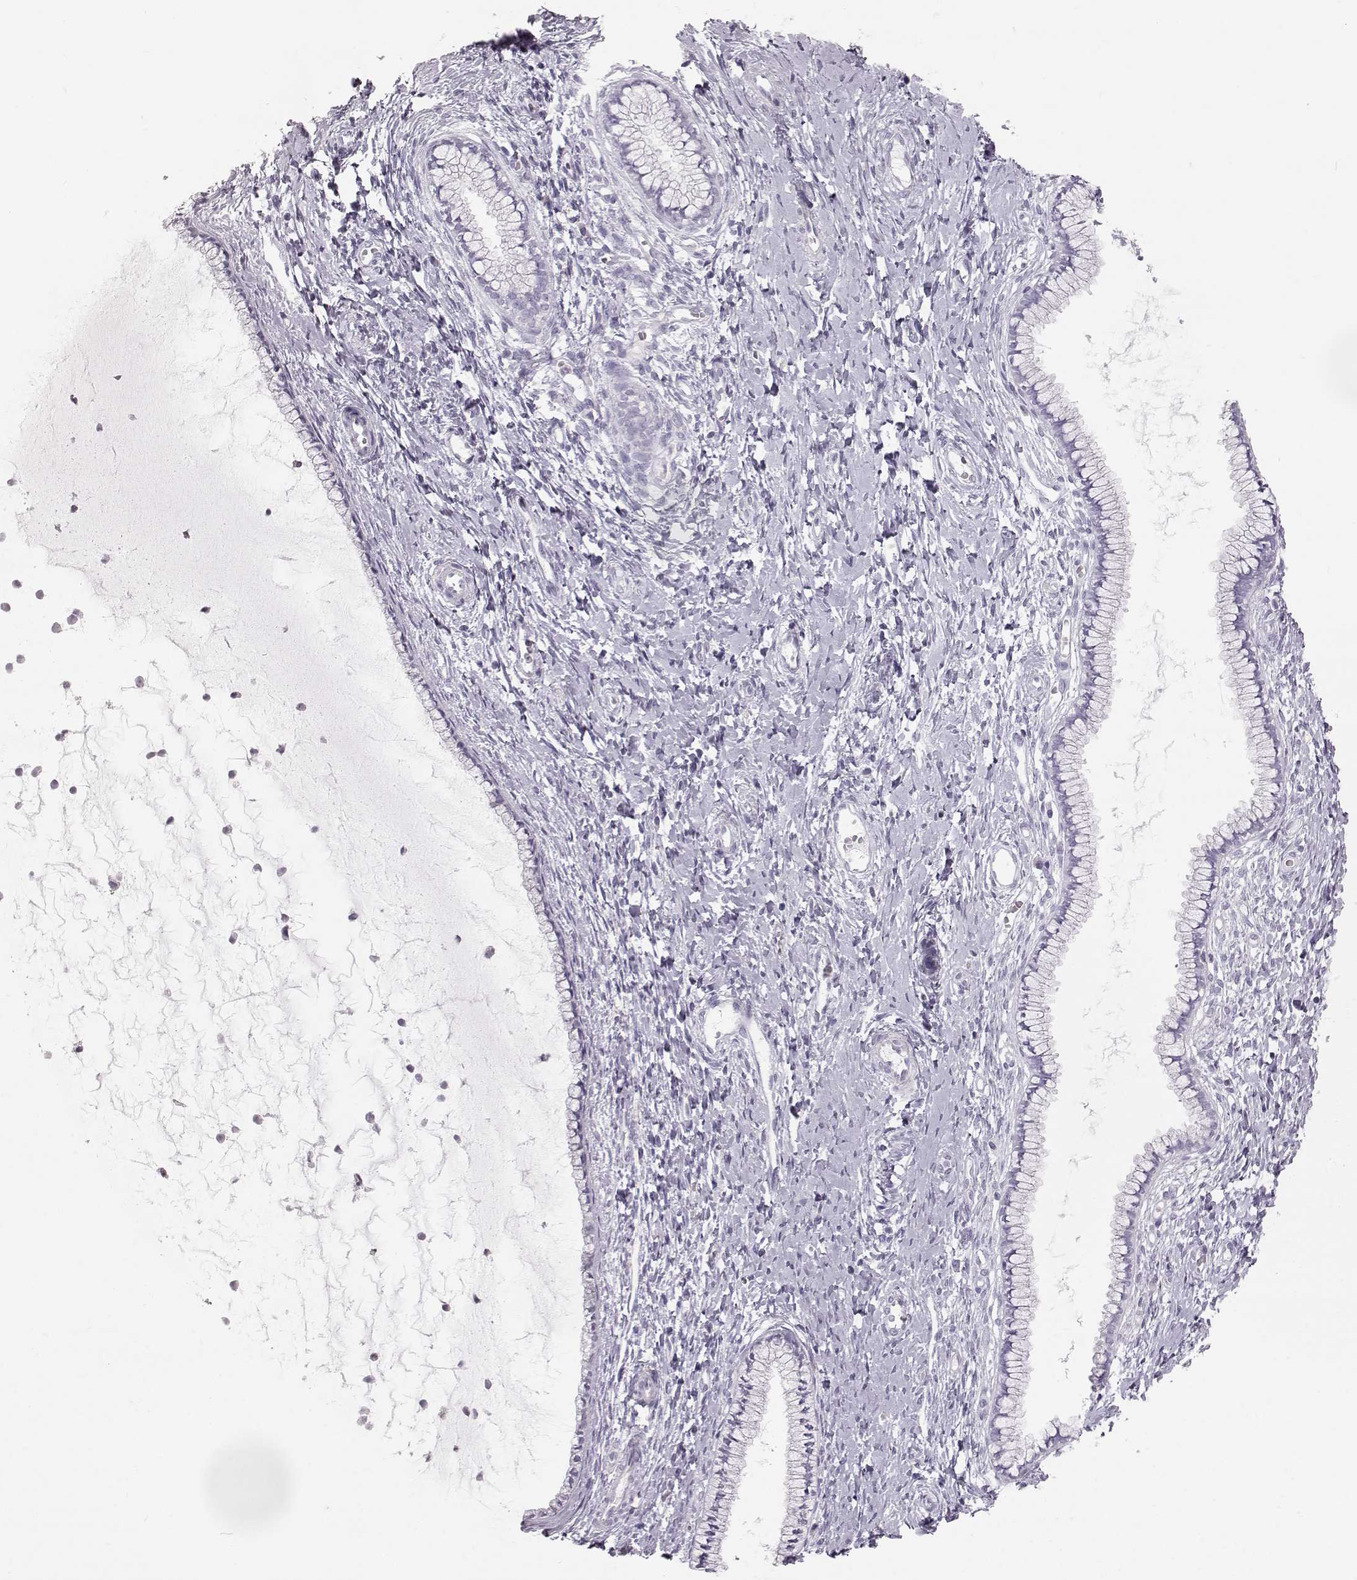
{"staining": {"intensity": "negative", "quantity": "none", "location": "none"}, "tissue": "cervix", "cell_type": "Glandular cells", "image_type": "normal", "snomed": [{"axis": "morphology", "description": "Normal tissue, NOS"}, {"axis": "topography", "description": "Cervix"}], "caption": "There is no significant expression in glandular cells of cervix.", "gene": "KRT31", "patient": {"sex": "female", "age": 40}}